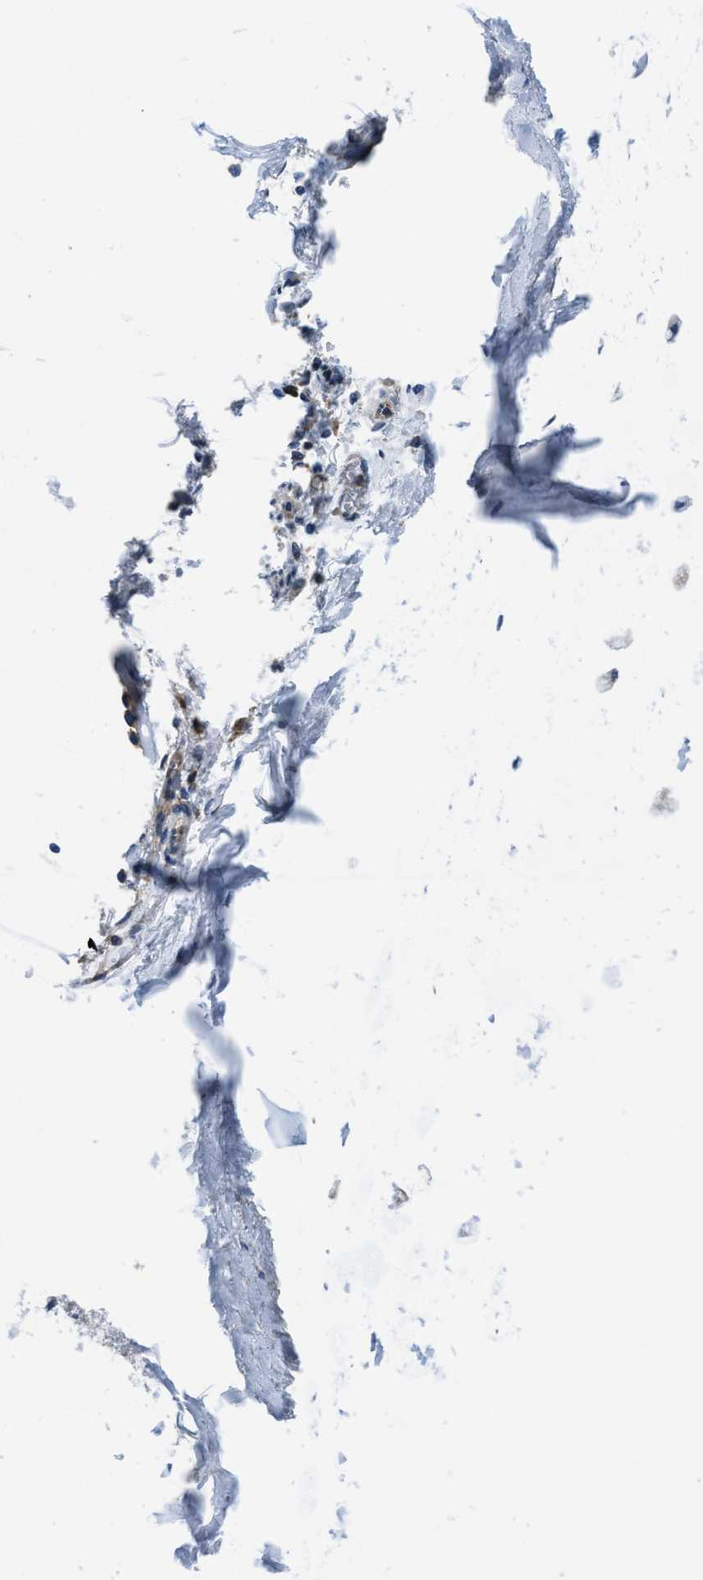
{"staining": {"intensity": "negative", "quantity": "none", "location": "none"}, "tissue": "adipose tissue", "cell_type": "Adipocytes", "image_type": "normal", "snomed": [{"axis": "morphology", "description": "Normal tissue, NOS"}, {"axis": "topography", "description": "Cartilage tissue"}, {"axis": "topography", "description": "Lung"}], "caption": "Immunohistochemistry histopathology image of benign human adipose tissue stained for a protein (brown), which demonstrates no positivity in adipocytes.", "gene": "NMT1", "patient": {"sex": "female", "age": 77}}